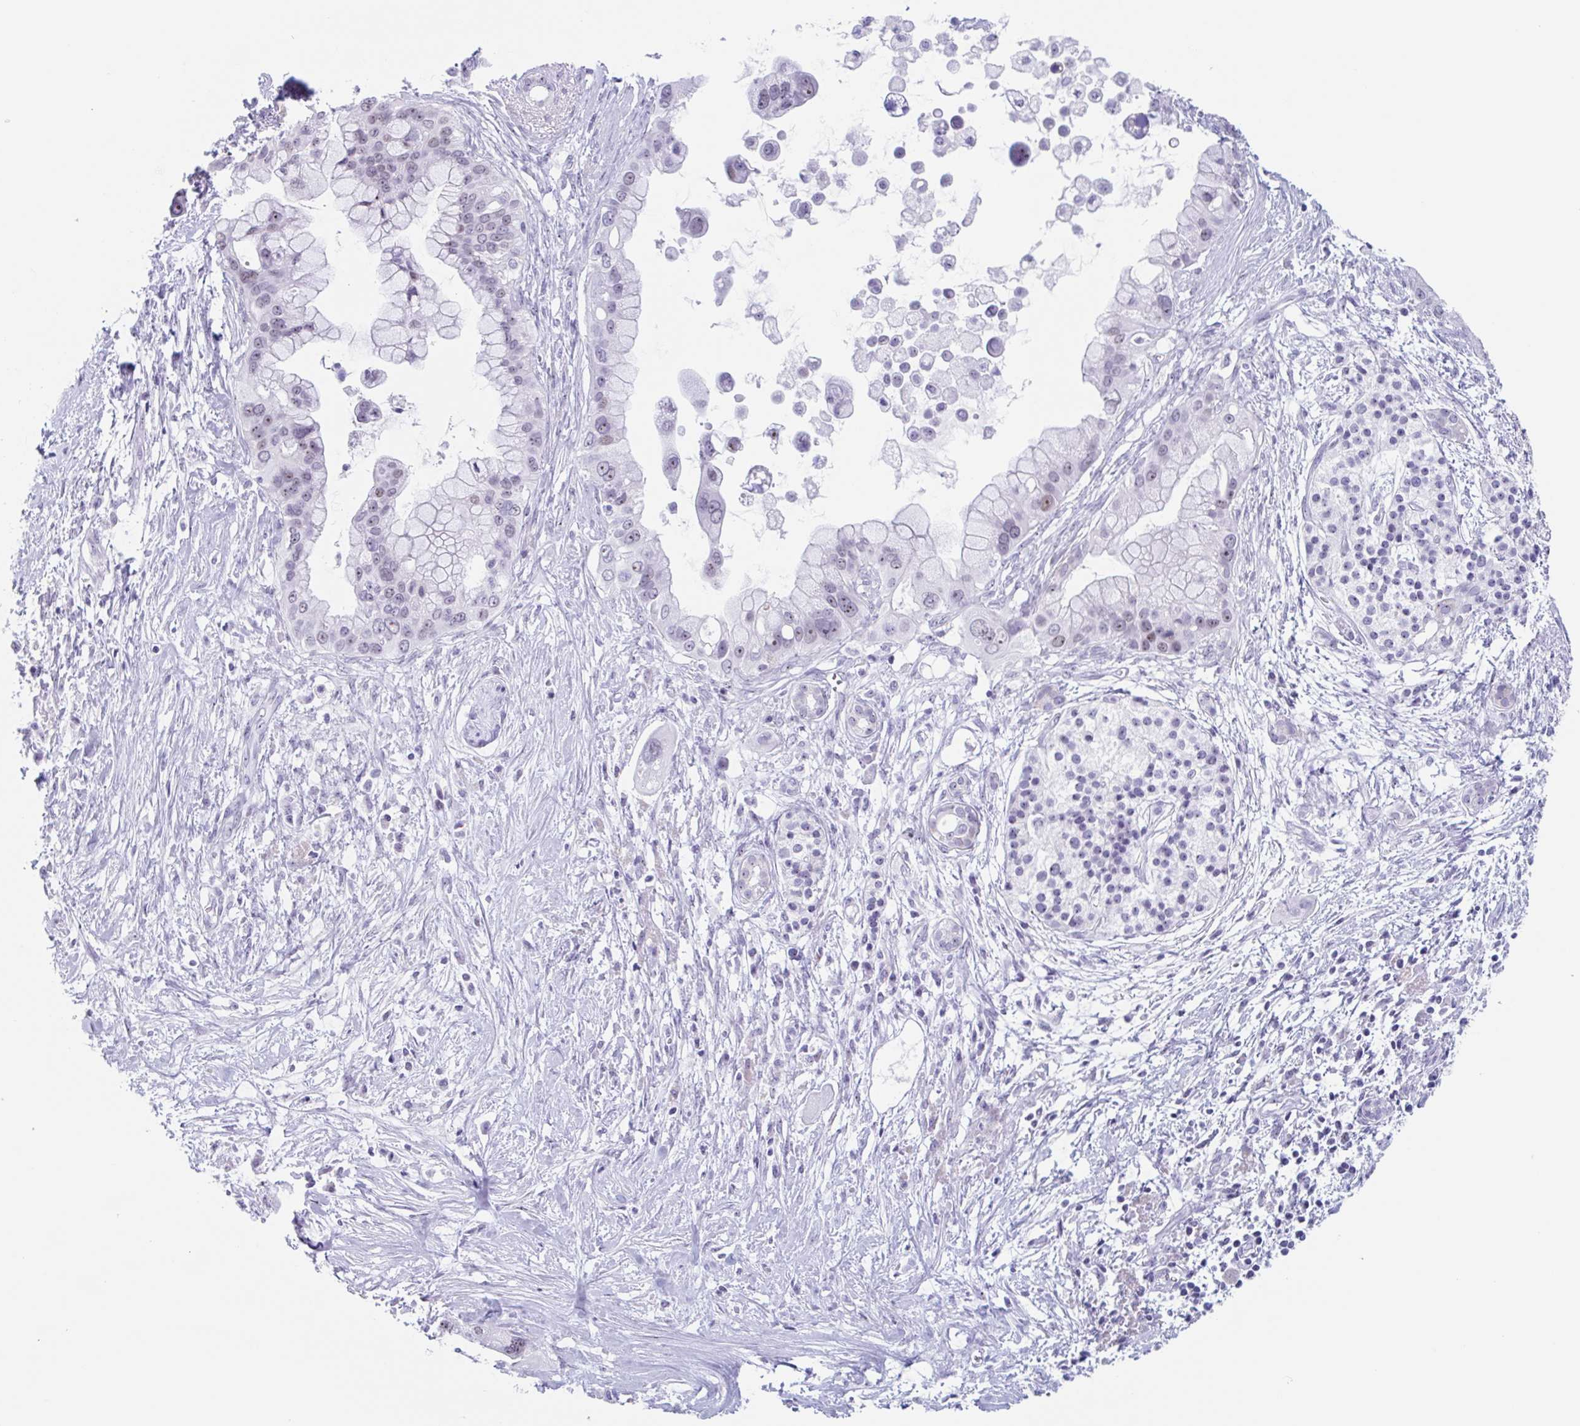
{"staining": {"intensity": "moderate", "quantity": "25%-75%", "location": "nuclear"}, "tissue": "pancreatic cancer", "cell_type": "Tumor cells", "image_type": "cancer", "snomed": [{"axis": "morphology", "description": "Adenocarcinoma, NOS"}, {"axis": "topography", "description": "Pancreas"}], "caption": "Brown immunohistochemical staining in human pancreatic cancer reveals moderate nuclear staining in about 25%-75% of tumor cells. The protein is stained brown, and the nuclei are stained in blue (DAB (3,3'-diaminobenzidine) IHC with brightfield microscopy, high magnification).", "gene": "LENG9", "patient": {"sex": "female", "age": 83}}